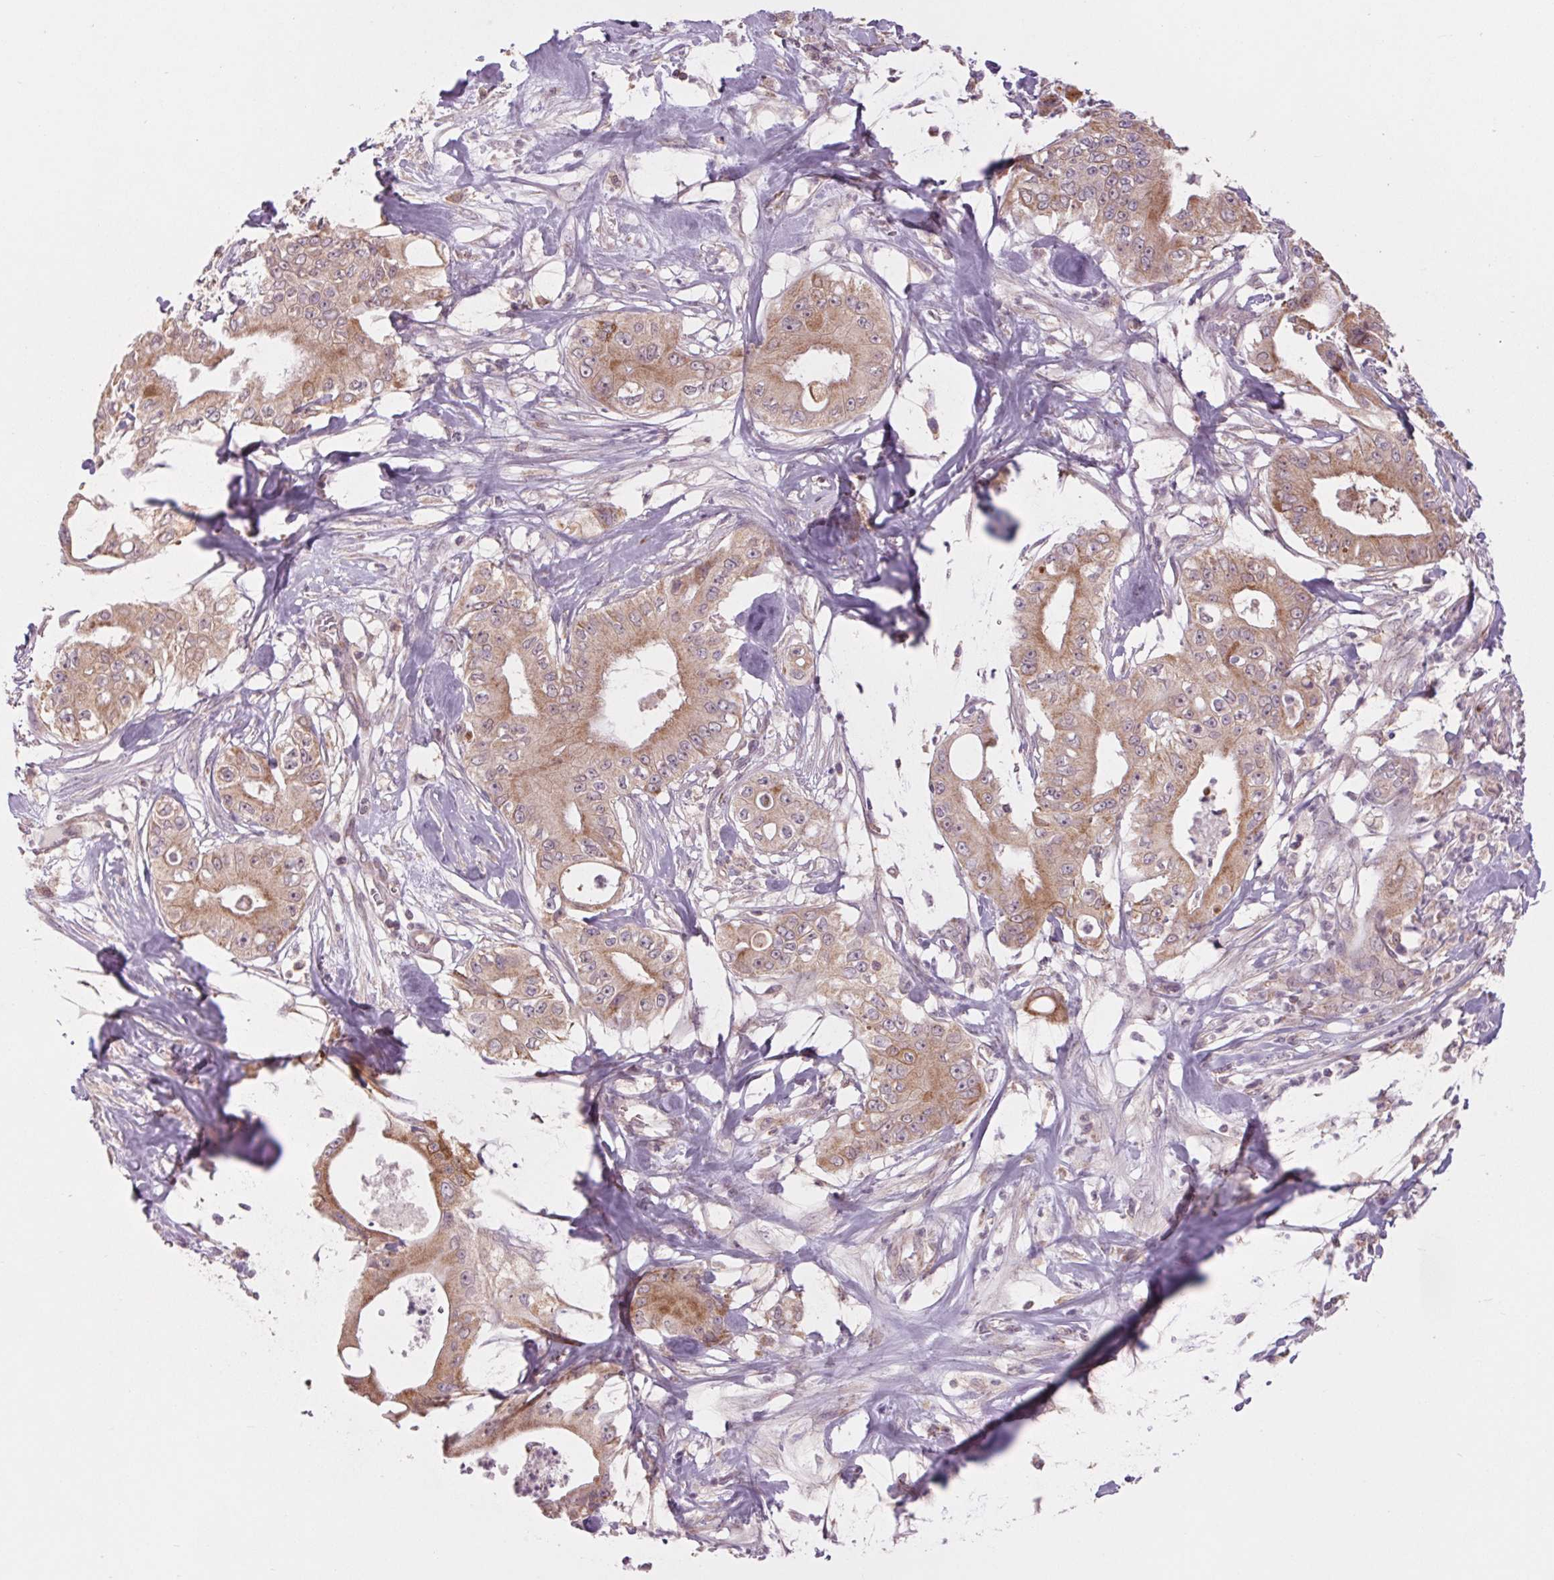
{"staining": {"intensity": "weak", "quantity": ">75%", "location": "cytoplasmic/membranous"}, "tissue": "pancreatic cancer", "cell_type": "Tumor cells", "image_type": "cancer", "snomed": [{"axis": "morphology", "description": "Adenocarcinoma, NOS"}, {"axis": "topography", "description": "Pancreas"}], "caption": "Protein staining demonstrates weak cytoplasmic/membranous expression in approximately >75% of tumor cells in adenocarcinoma (pancreatic). (DAB (3,3'-diaminobenzidine) IHC with brightfield microscopy, high magnification).", "gene": "MAP3K5", "patient": {"sex": "male", "age": 71}}